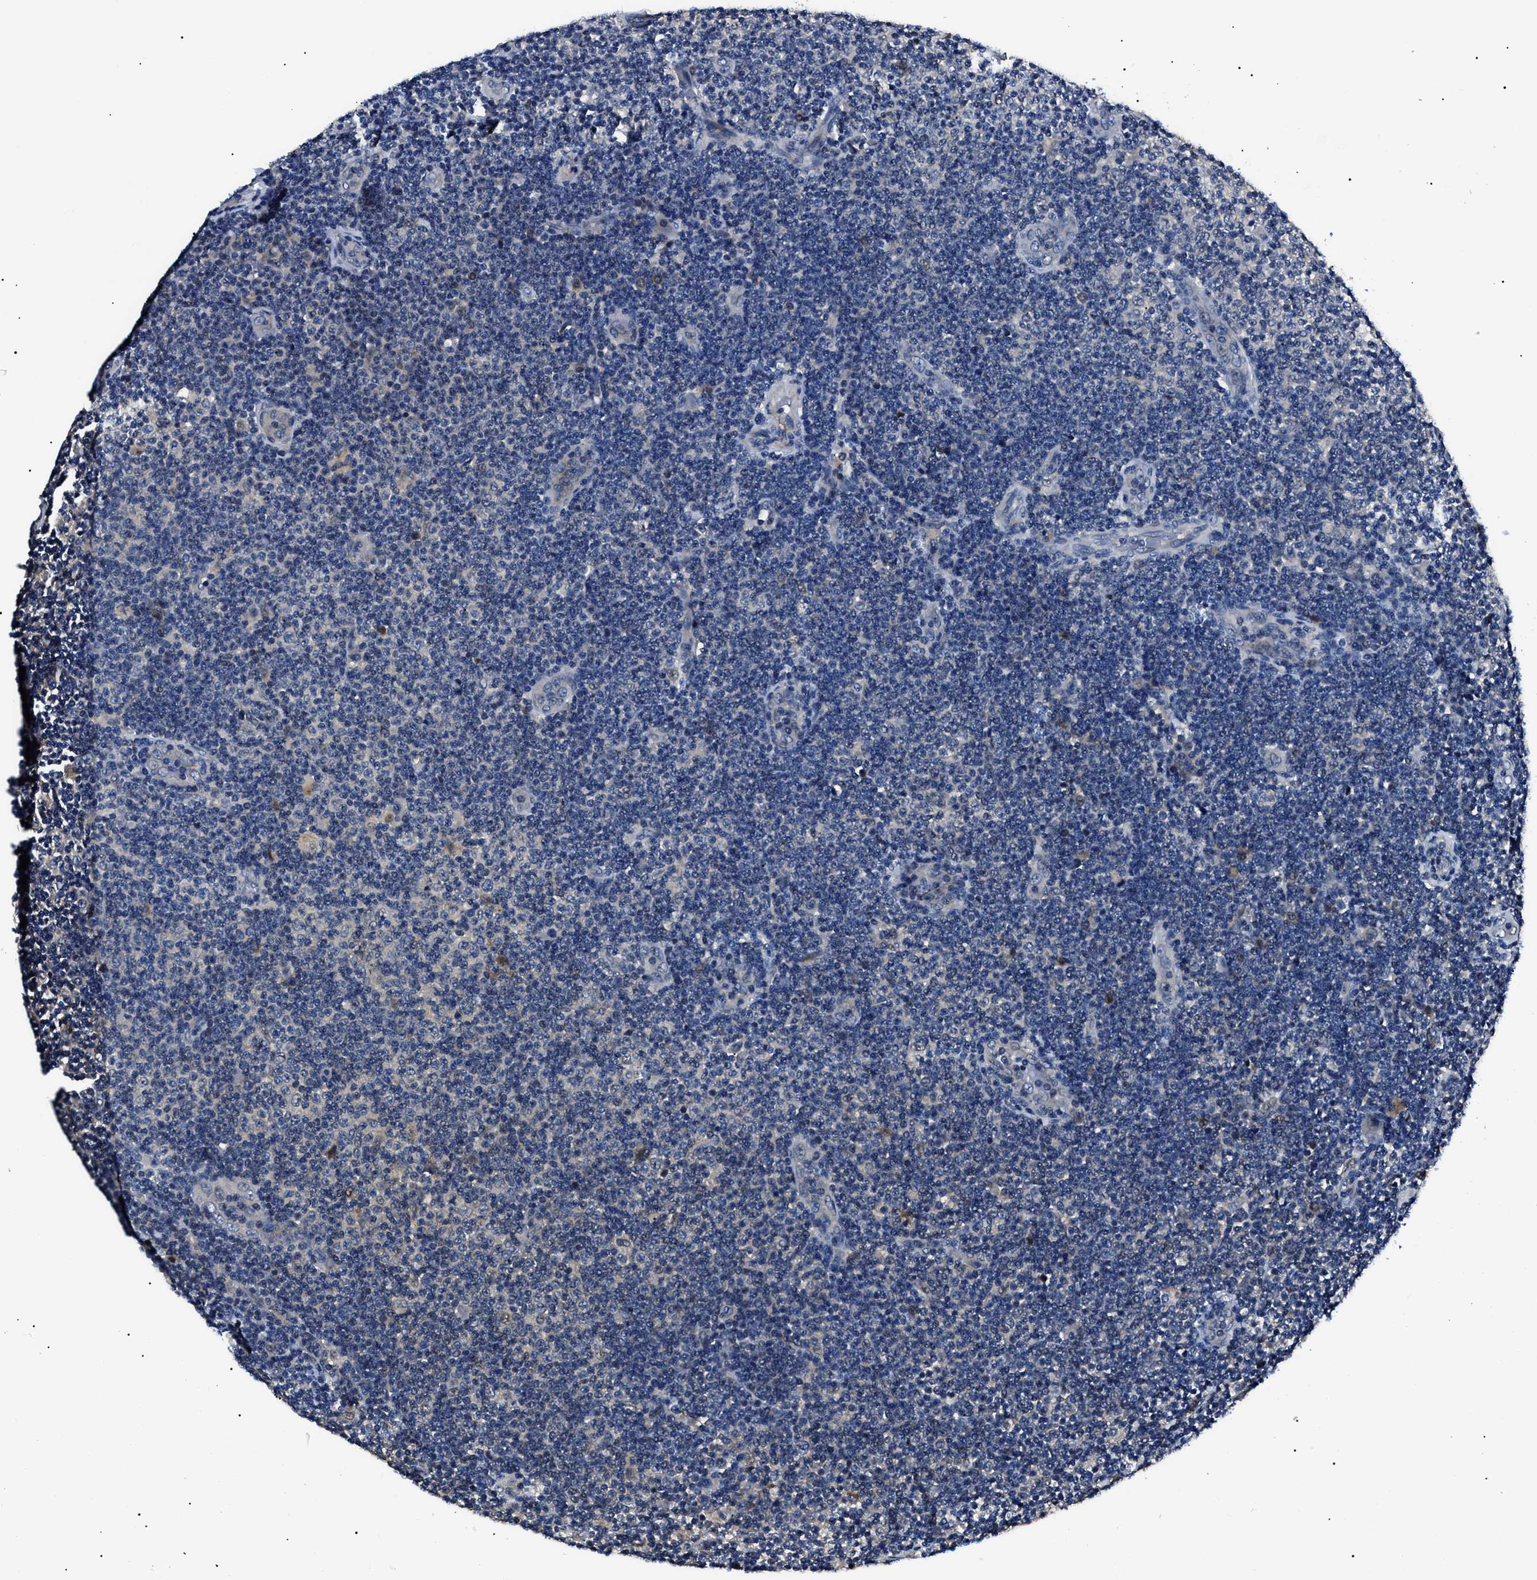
{"staining": {"intensity": "negative", "quantity": "none", "location": "none"}, "tissue": "lymphoma", "cell_type": "Tumor cells", "image_type": "cancer", "snomed": [{"axis": "morphology", "description": "Malignant lymphoma, non-Hodgkin's type, Low grade"}, {"axis": "topography", "description": "Lymph node"}], "caption": "Malignant lymphoma, non-Hodgkin's type (low-grade) stained for a protein using immunohistochemistry (IHC) displays no positivity tumor cells.", "gene": "IFT81", "patient": {"sex": "male", "age": 83}}